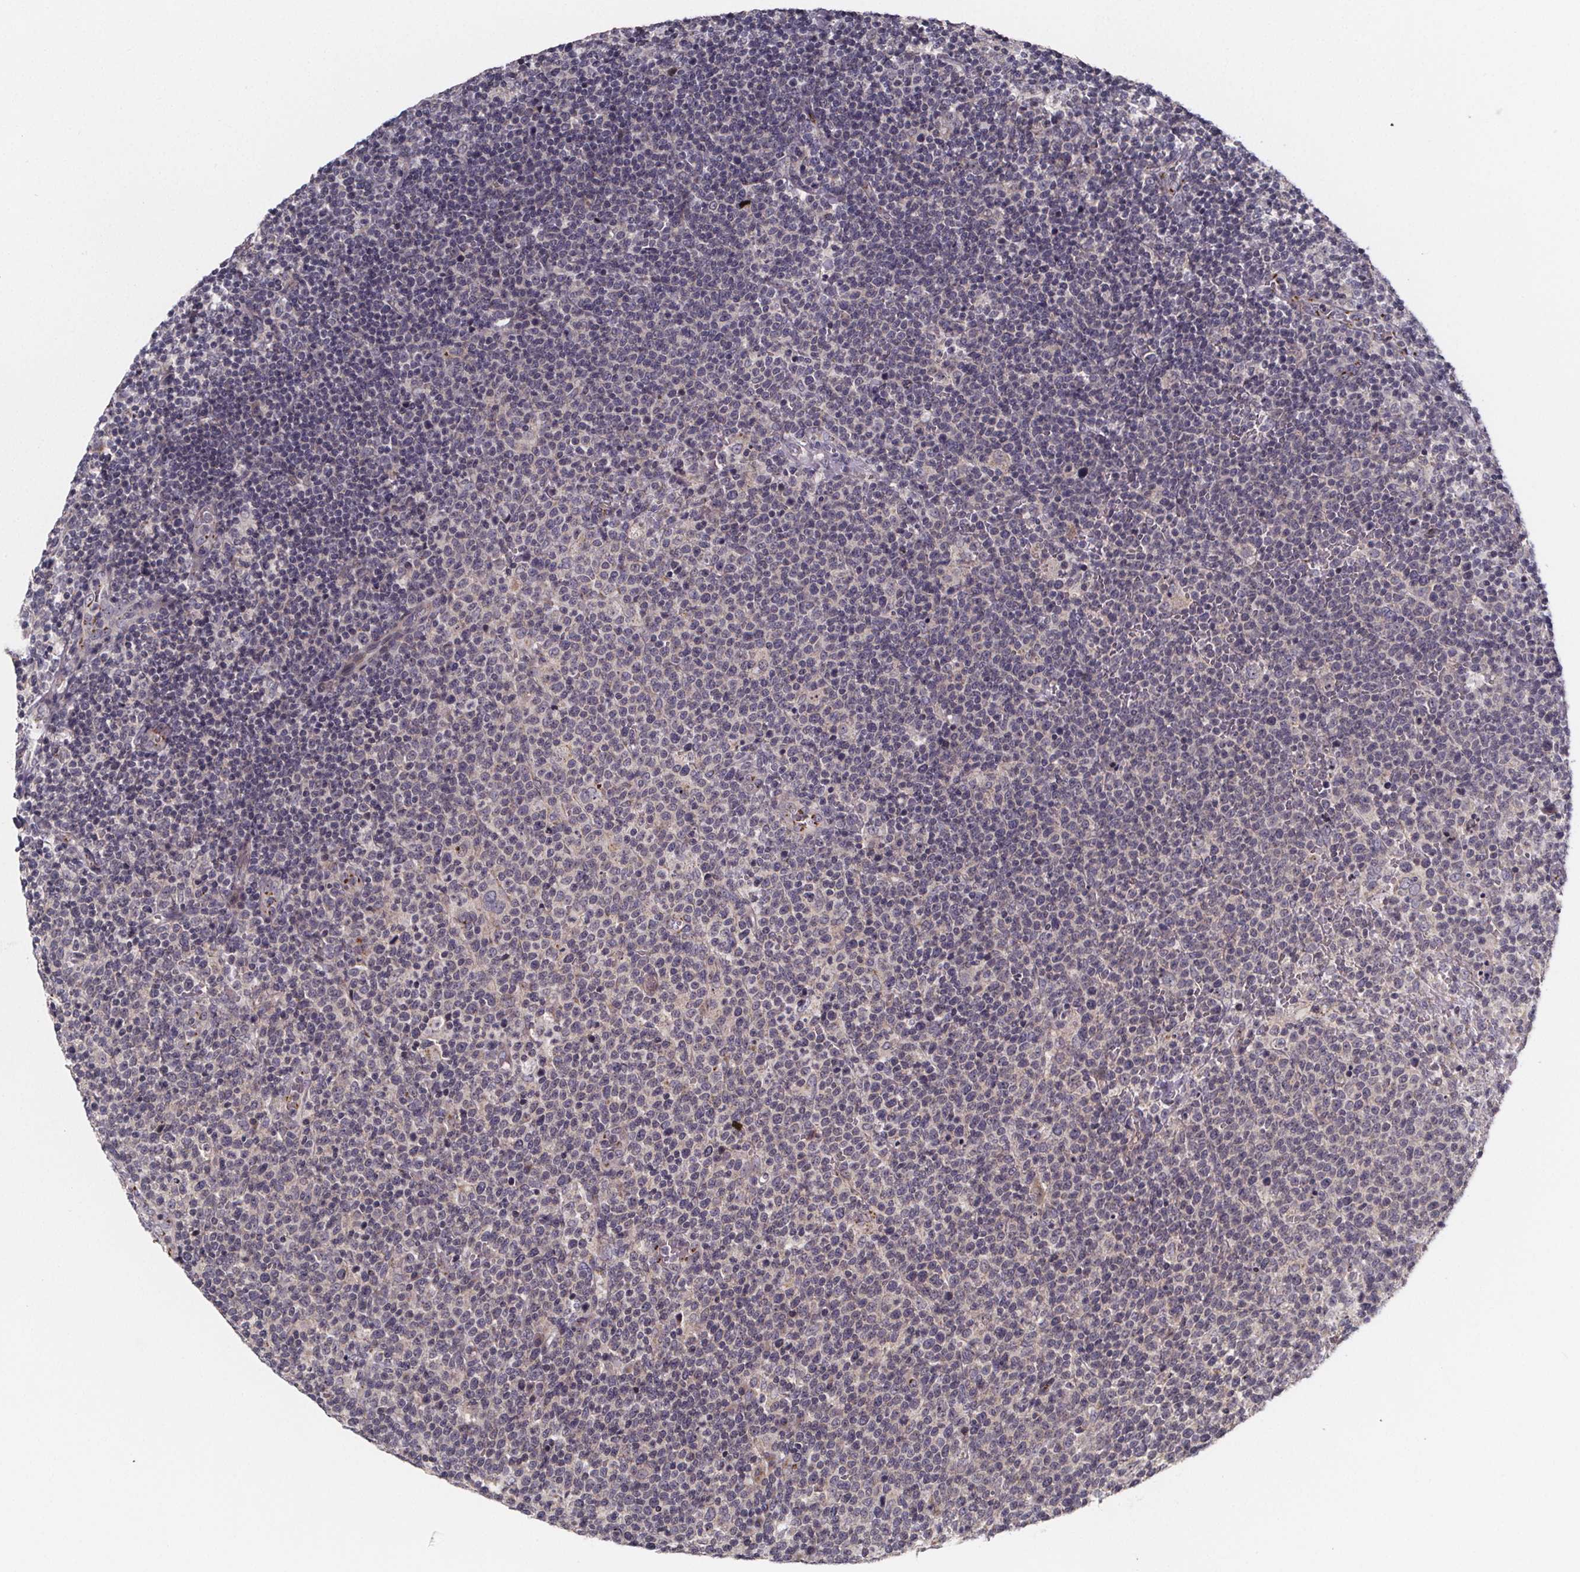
{"staining": {"intensity": "negative", "quantity": "none", "location": "none"}, "tissue": "lymphoma", "cell_type": "Tumor cells", "image_type": "cancer", "snomed": [{"axis": "morphology", "description": "Malignant lymphoma, non-Hodgkin's type, High grade"}, {"axis": "topography", "description": "Lymph node"}], "caption": "Immunohistochemistry micrograph of neoplastic tissue: human lymphoma stained with DAB (3,3'-diaminobenzidine) reveals no significant protein positivity in tumor cells. Brightfield microscopy of IHC stained with DAB (3,3'-diaminobenzidine) (brown) and hematoxylin (blue), captured at high magnification.", "gene": "NDST1", "patient": {"sex": "male", "age": 61}}